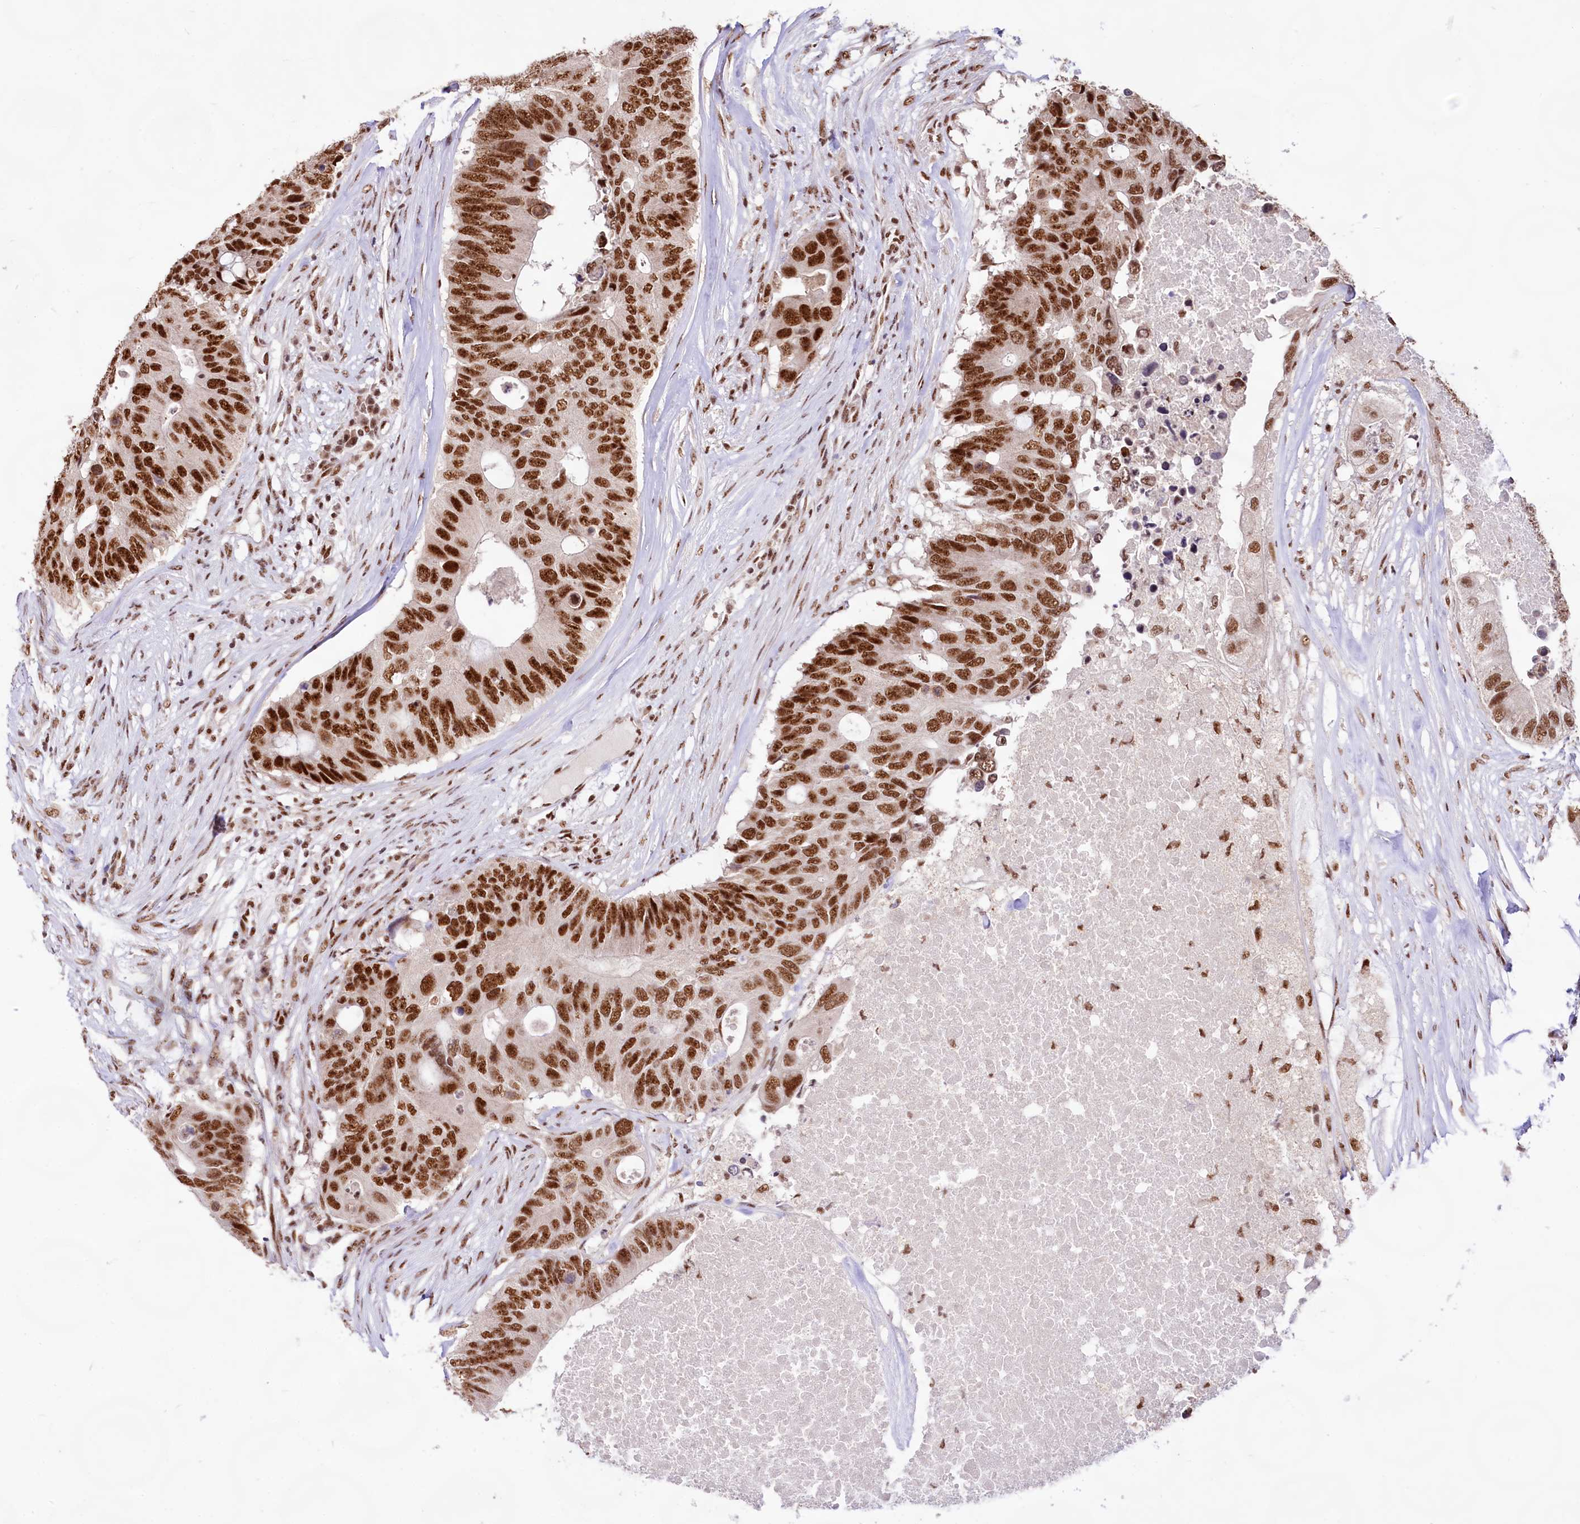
{"staining": {"intensity": "strong", "quantity": ">75%", "location": "nuclear"}, "tissue": "colorectal cancer", "cell_type": "Tumor cells", "image_type": "cancer", "snomed": [{"axis": "morphology", "description": "Adenocarcinoma, NOS"}, {"axis": "topography", "description": "Colon"}], "caption": "High-power microscopy captured an IHC histopathology image of adenocarcinoma (colorectal), revealing strong nuclear positivity in approximately >75% of tumor cells.", "gene": "HIRA", "patient": {"sex": "male", "age": 71}}